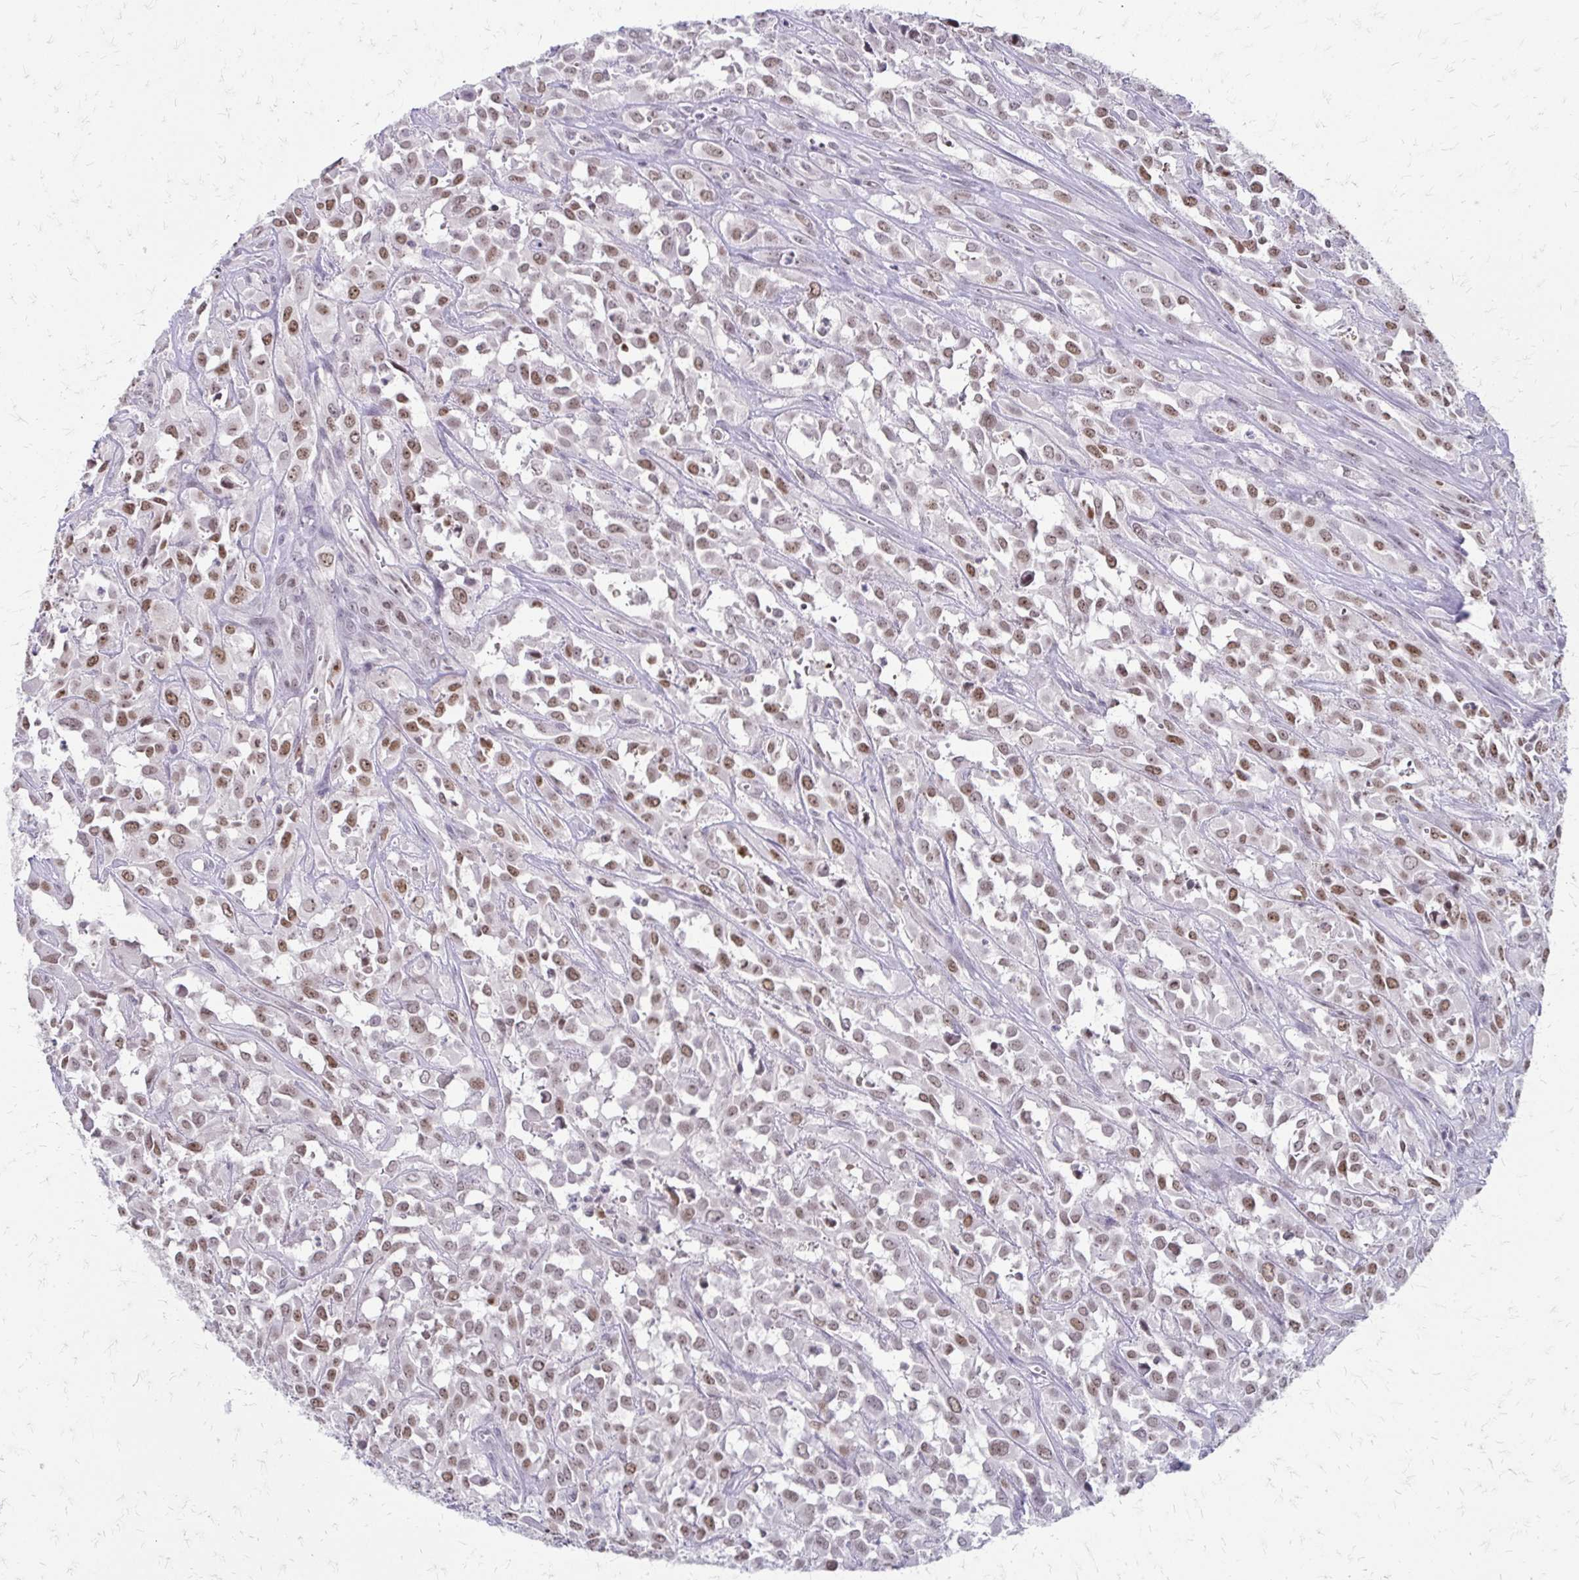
{"staining": {"intensity": "moderate", "quantity": ">75%", "location": "nuclear"}, "tissue": "urothelial cancer", "cell_type": "Tumor cells", "image_type": "cancer", "snomed": [{"axis": "morphology", "description": "Urothelial carcinoma, High grade"}, {"axis": "topography", "description": "Urinary bladder"}], "caption": "This is a micrograph of immunohistochemistry (IHC) staining of high-grade urothelial carcinoma, which shows moderate positivity in the nuclear of tumor cells.", "gene": "EED", "patient": {"sex": "male", "age": 67}}